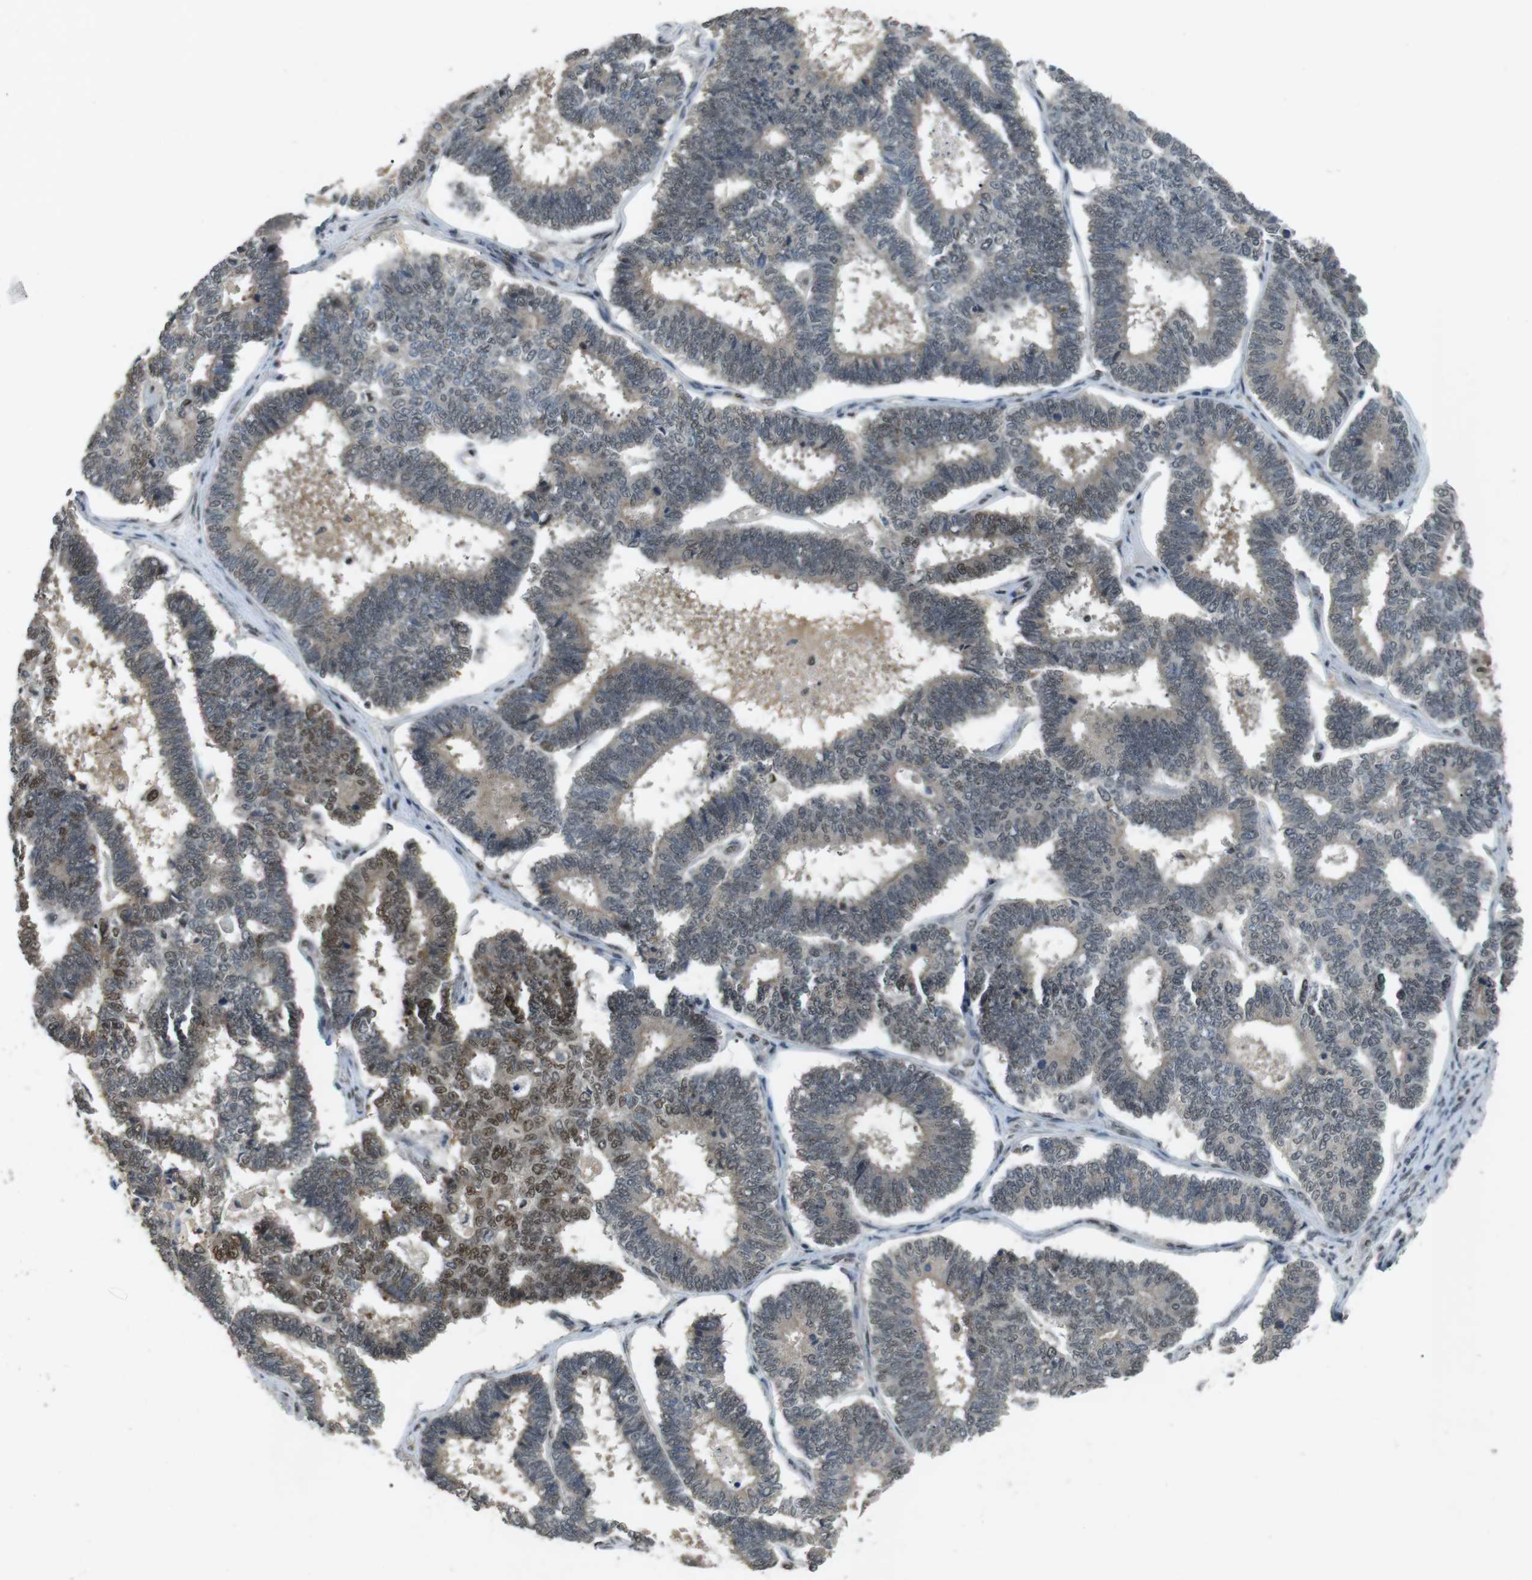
{"staining": {"intensity": "moderate", "quantity": "<25%", "location": "nuclear"}, "tissue": "endometrial cancer", "cell_type": "Tumor cells", "image_type": "cancer", "snomed": [{"axis": "morphology", "description": "Adenocarcinoma, NOS"}, {"axis": "topography", "description": "Endometrium"}], "caption": "Immunohistochemical staining of human adenocarcinoma (endometrial) shows moderate nuclear protein staining in approximately <25% of tumor cells.", "gene": "ORAI3", "patient": {"sex": "female", "age": 70}}